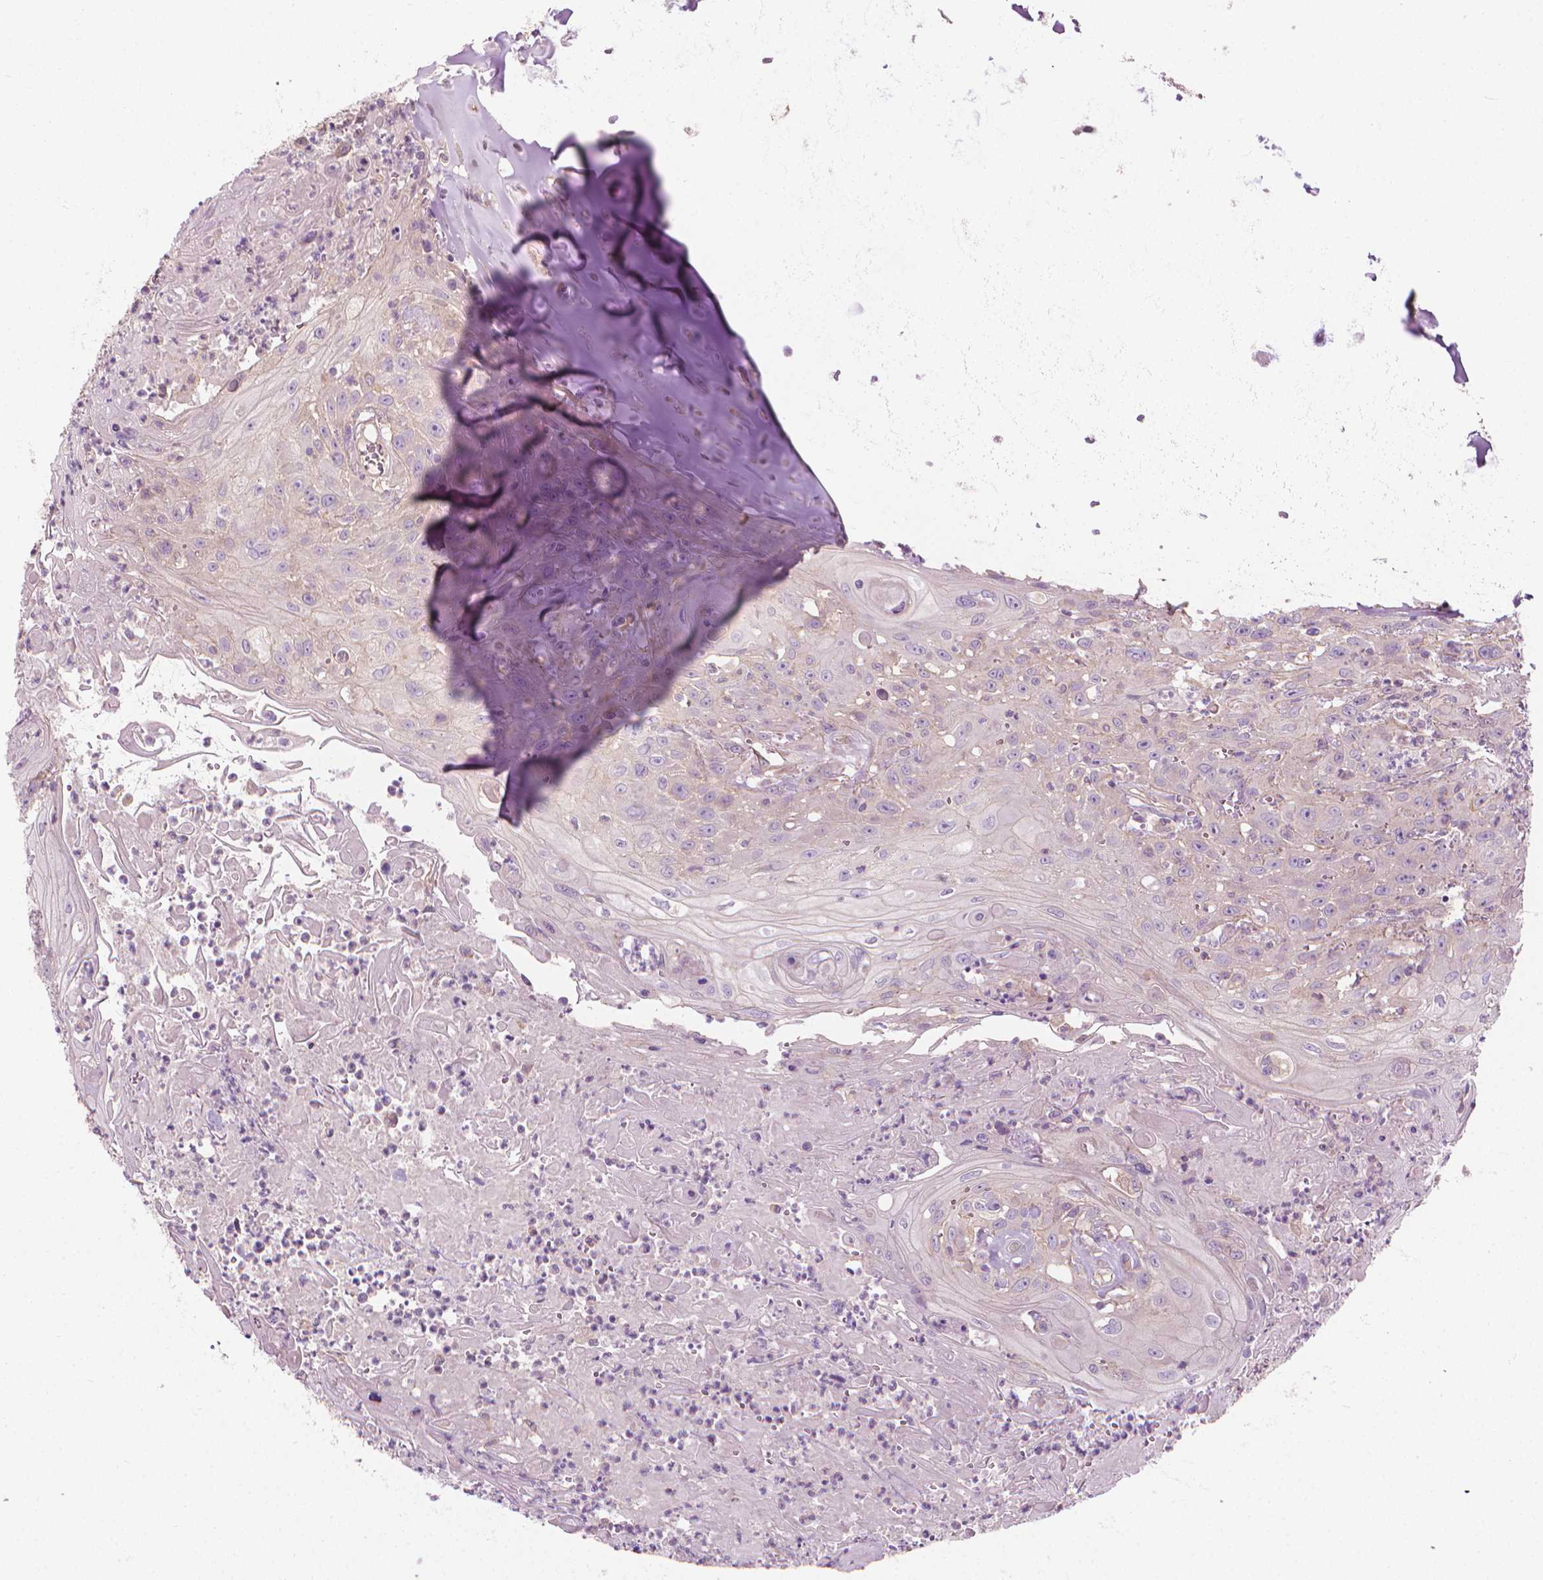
{"staining": {"intensity": "negative", "quantity": "none", "location": "none"}, "tissue": "head and neck cancer", "cell_type": "Tumor cells", "image_type": "cancer", "snomed": [{"axis": "morphology", "description": "Squamous cell carcinoma, NOS"}, {"axis": "topography", "description": "Skin"}, {"axis": "topography", "description": "Head-Neck"}], "caption": "Squamous cell carcinoma (head and neck) was stained to show a protein in brown. There is no significant positivity in tumor cells. (Stains: DAB (3,3'-diaminobenzidine) immunohistochemistry (IHC) with hematoxylin counter stain, Microscopy: brightfield microscopy at high magnification).", "gene": "RIIAD1", "patient": {"sex": "male", "age": 80}}